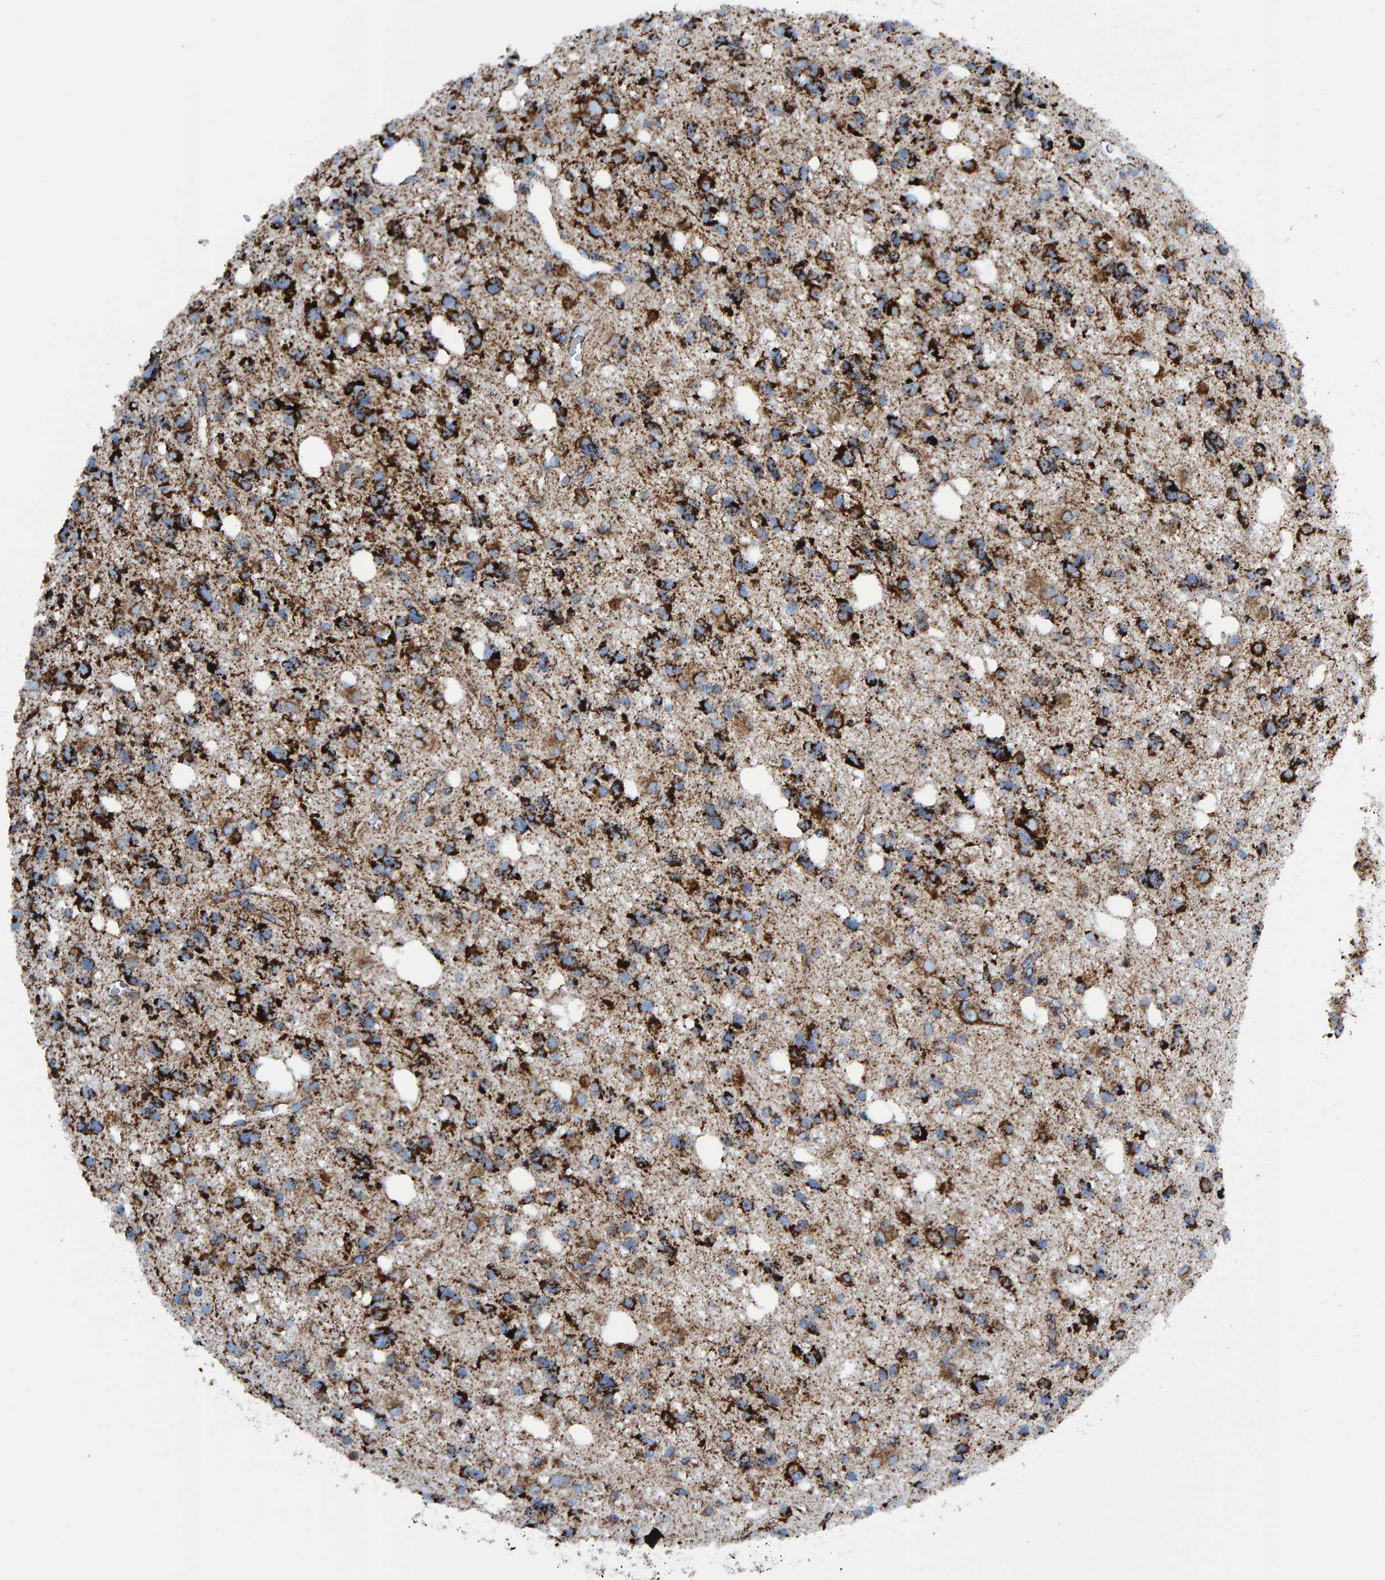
{"staining": {"intensity": "strong", "quantity": ">75%", "location": "cytoplasmic/membranous"}, "tissue": "glioma", "cell_type": "Tumor cells", "image_type": "cancer", "snomed": [{"axis": "morphology", "description": "Glioma, malignant, High grade"}, {"axis": "topography", "description": "Brain"}], "caption": "Brown immunohistochemical staining in human glioma demonstrates strong cytoplasmic/membranous expression in approximately >75% of tumor cells.", "gene": "ENSG00000262660", "patient": {"sex": "female", "age": 62}}